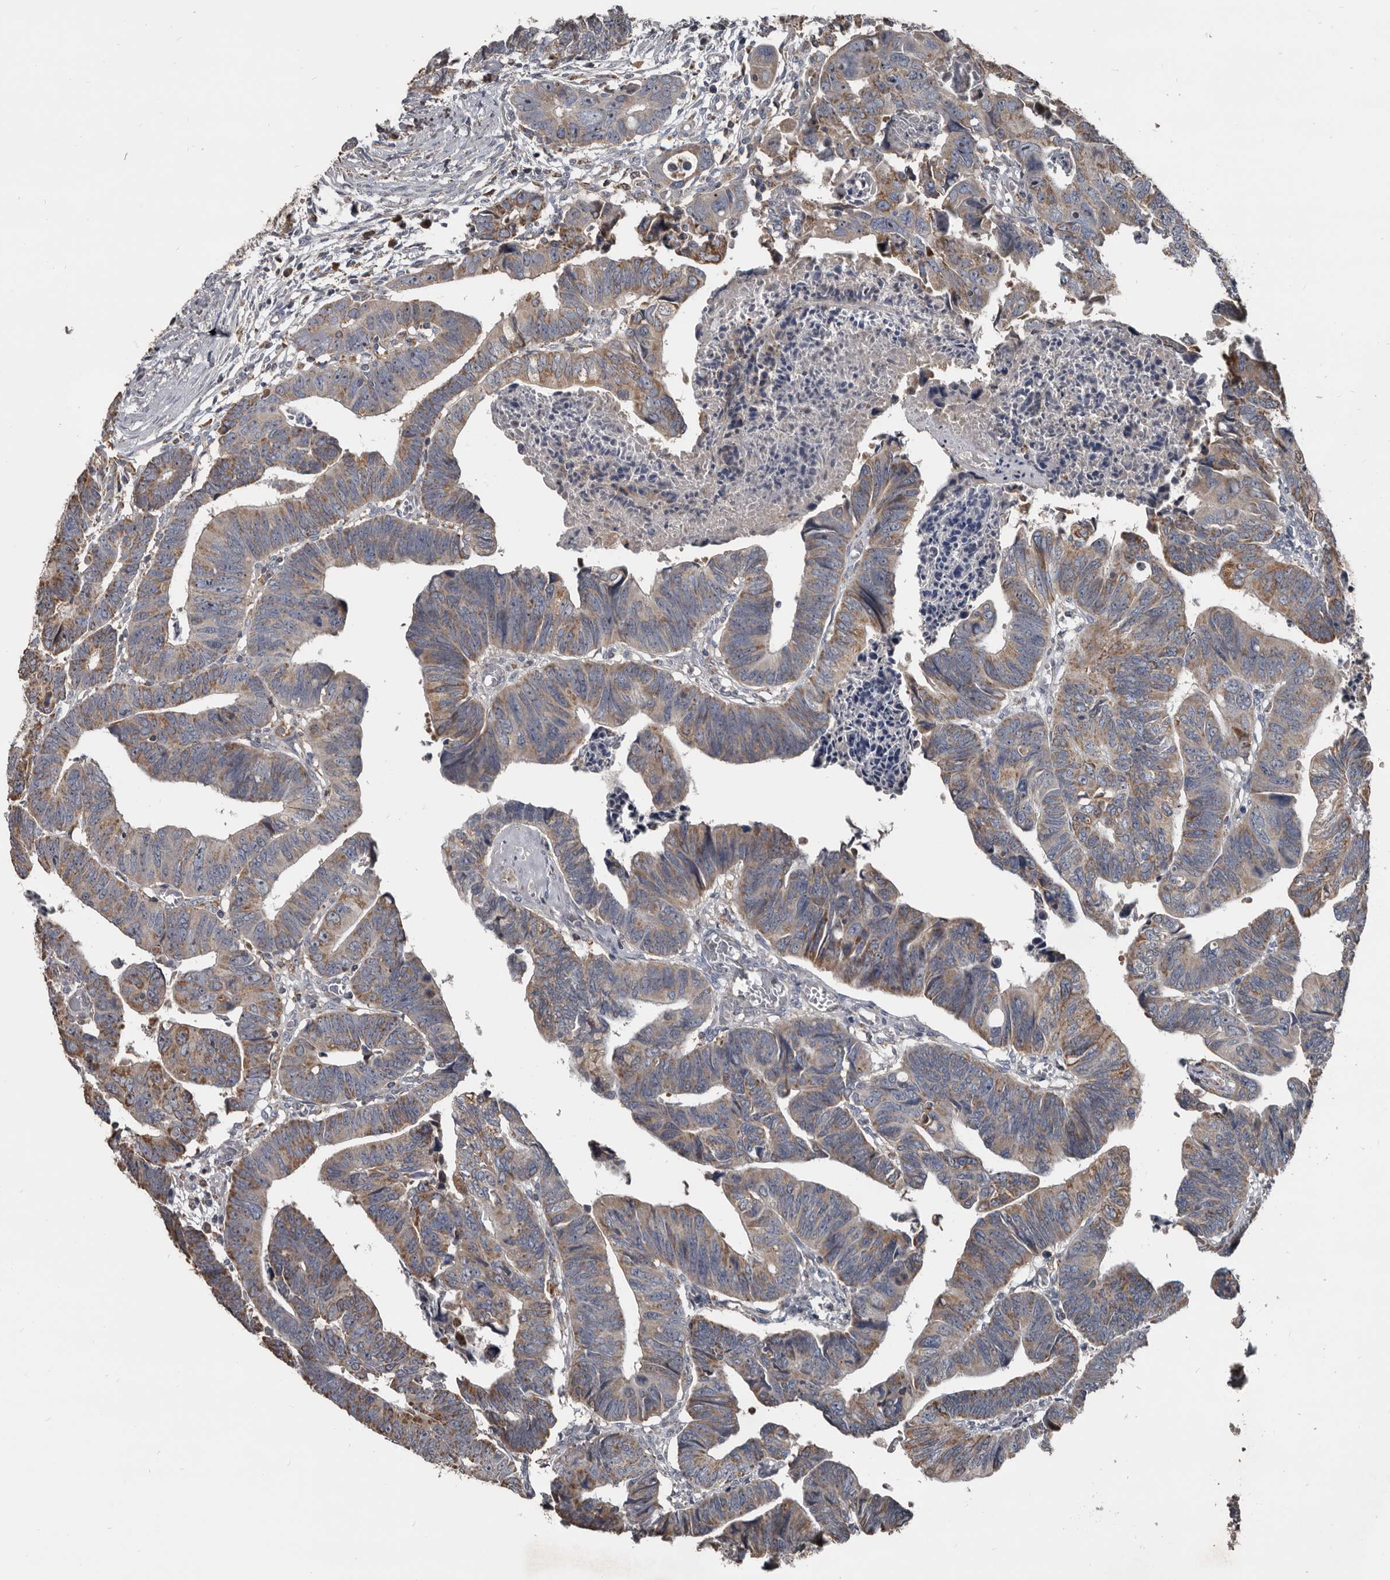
{"staining": {"intensity": "moderate", "quantity": ">75%", "location": "cytoplasmic/membranous"}, "tissue": "colorectal cancer", "cell_type": "Tumor cells", "image_type": "cancer", "snomed": [{"axis": "morphology", "description": "Adenocarcinoma, NOS"}, {"axis": "topography", "description": "Rectum"}], "caption": "An image of colorectal adenocarcinoma stained for a protein shows moderate cytoplasmic/membranous brown staining in tumor cells.", "gene": "GREB1", "patient": {"sex": "female", "age": 65}}